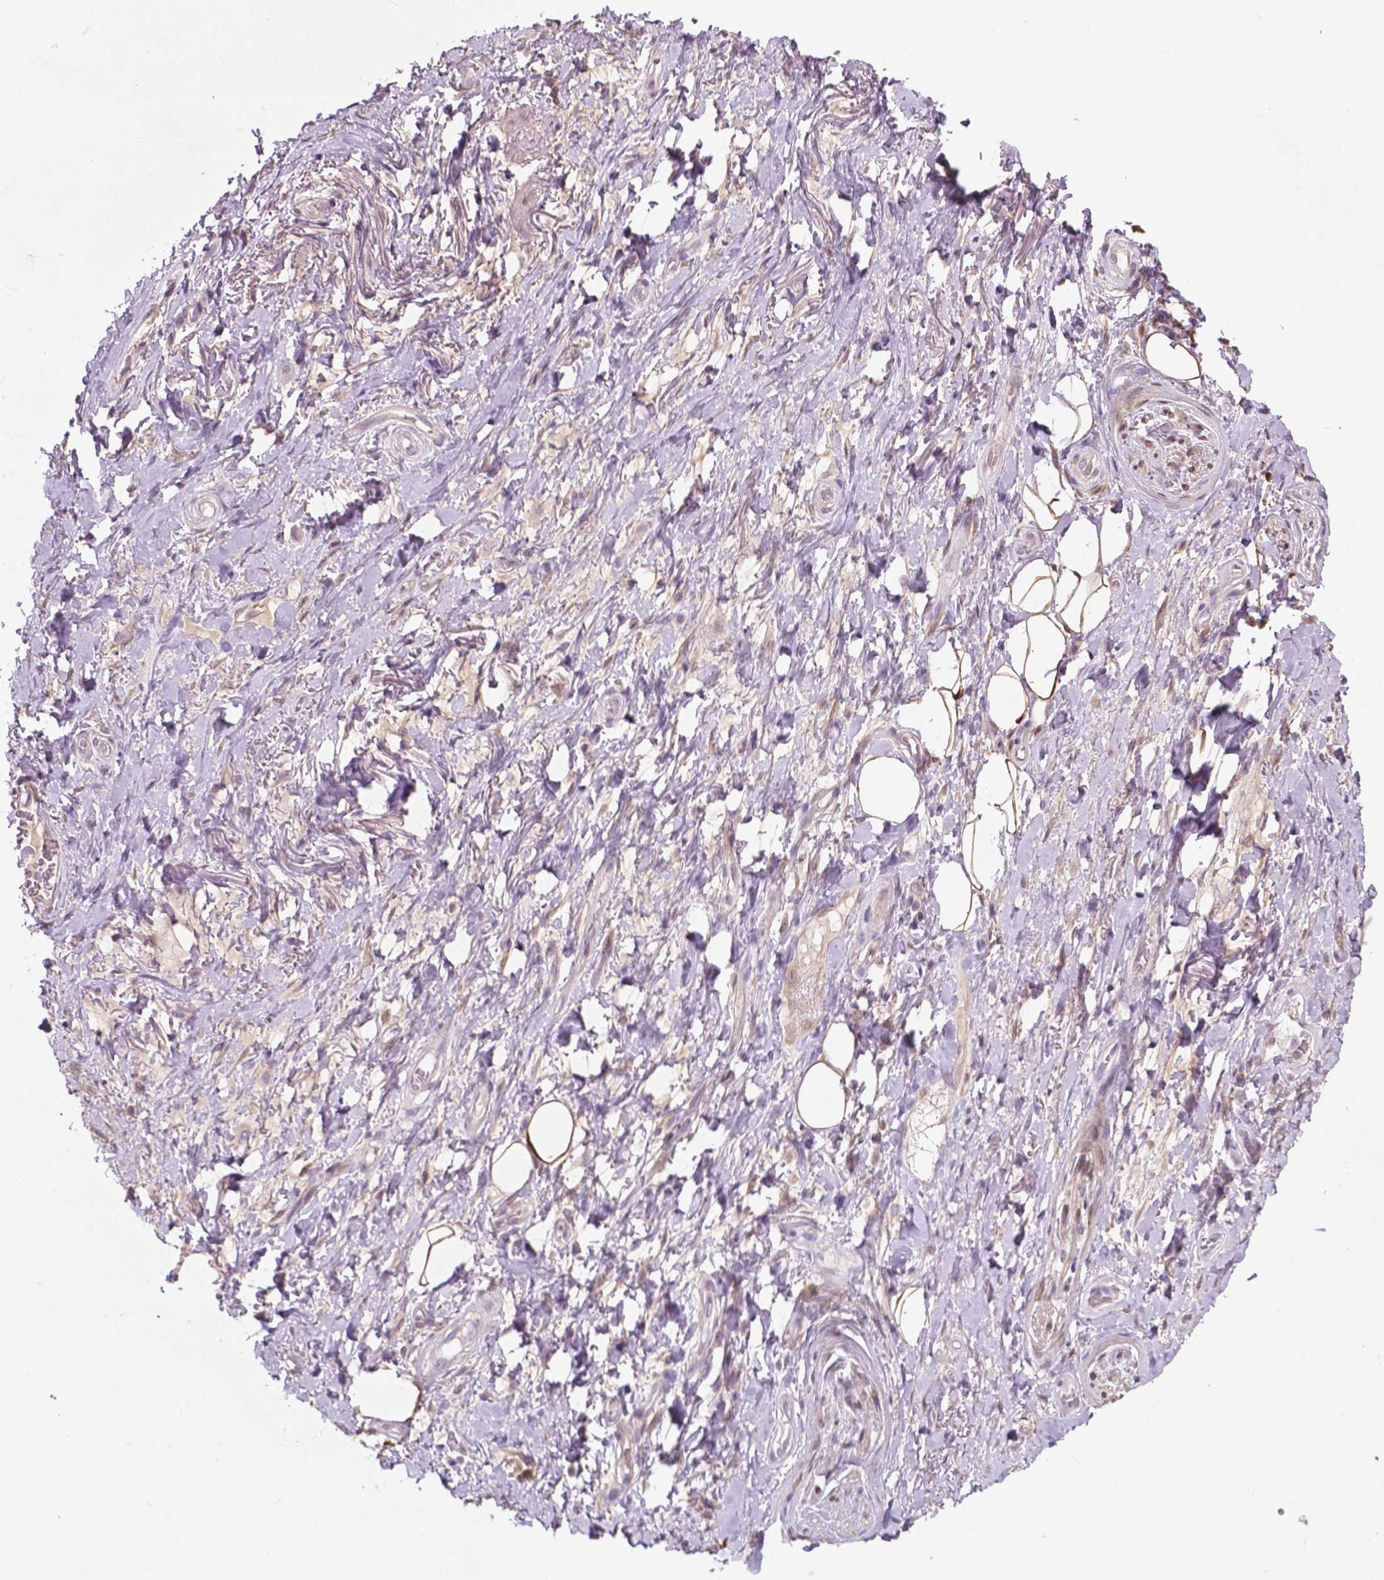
{"staining": {"intensity": "moderate", "quantity": "25%-75%", "location": "cytoplasmic/membranous"}, "tissue": "adipose tissue", "cell_type": "Adipocytes", "image_type": "normal", "snomed": [{"axis": "morphology", "description": "Normal tissue, NOS"}, {"axis": "topography", "description": "Anal"}, {"axis": "topography", "description": "Peripheral nerve tissue"}], "caption": "Protein staining of unremarkable adipose tissue demonstrates moderate cytoplasmic/membranous positivity in approximately 25%-75% of adipocytes.", "gene": "GPR37", "patient": {"sex": "male", "age": 53}}